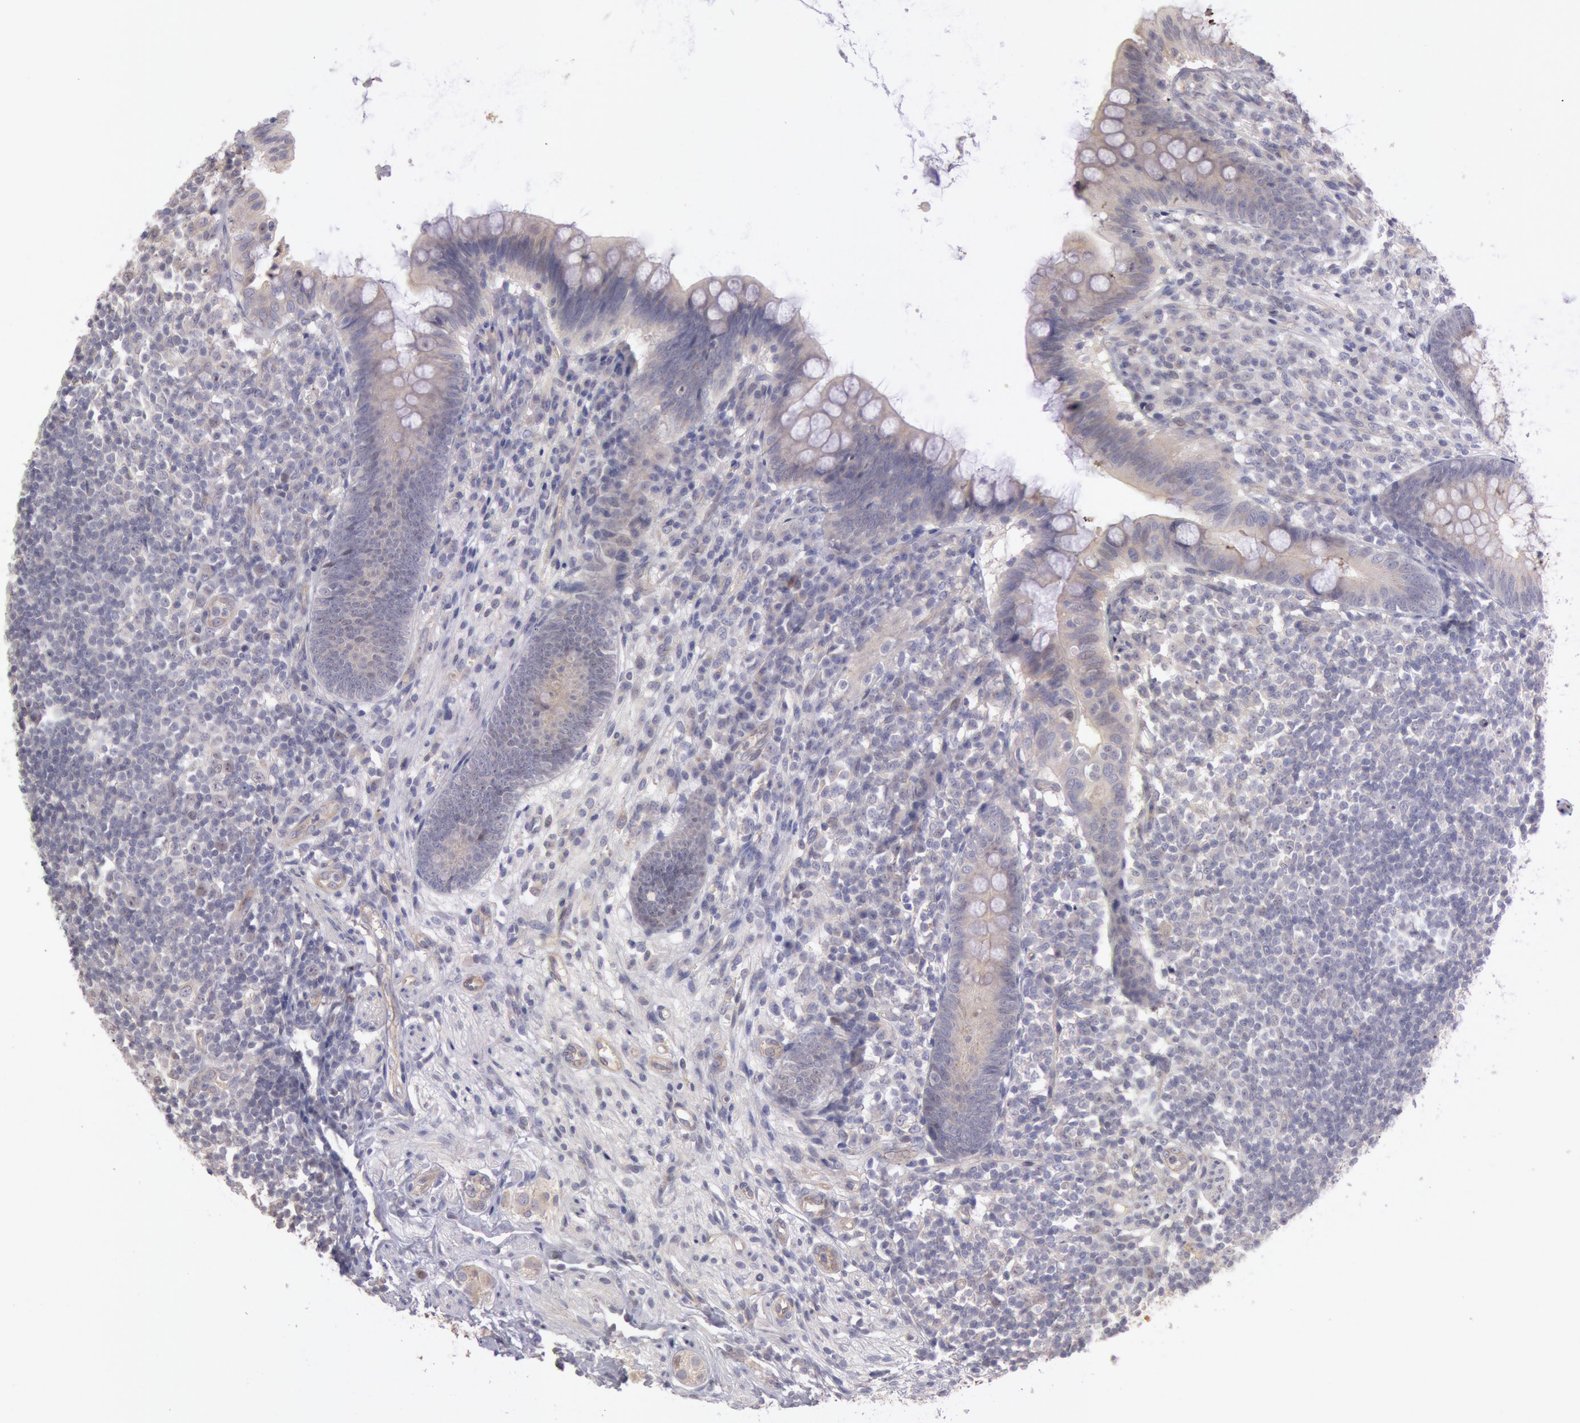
{"staining": {"intensity": "weak", "quantity": ">75%", "location": "cytoplasmic/membranous"}, "tissue": "appendix", "cell_type": "Glandular cells", "image_type": "normal", "snomed": [{"axis": "morphology", "description": "Normal tissue, NOS"}, {"axis": "topography", "description": "Appendix"}], "caption": "Appendix stained with a protein marker shows weak staining in glandular cells.", "gene": "AMOTL1", "patient": {"sex": "female", "age": 66}}